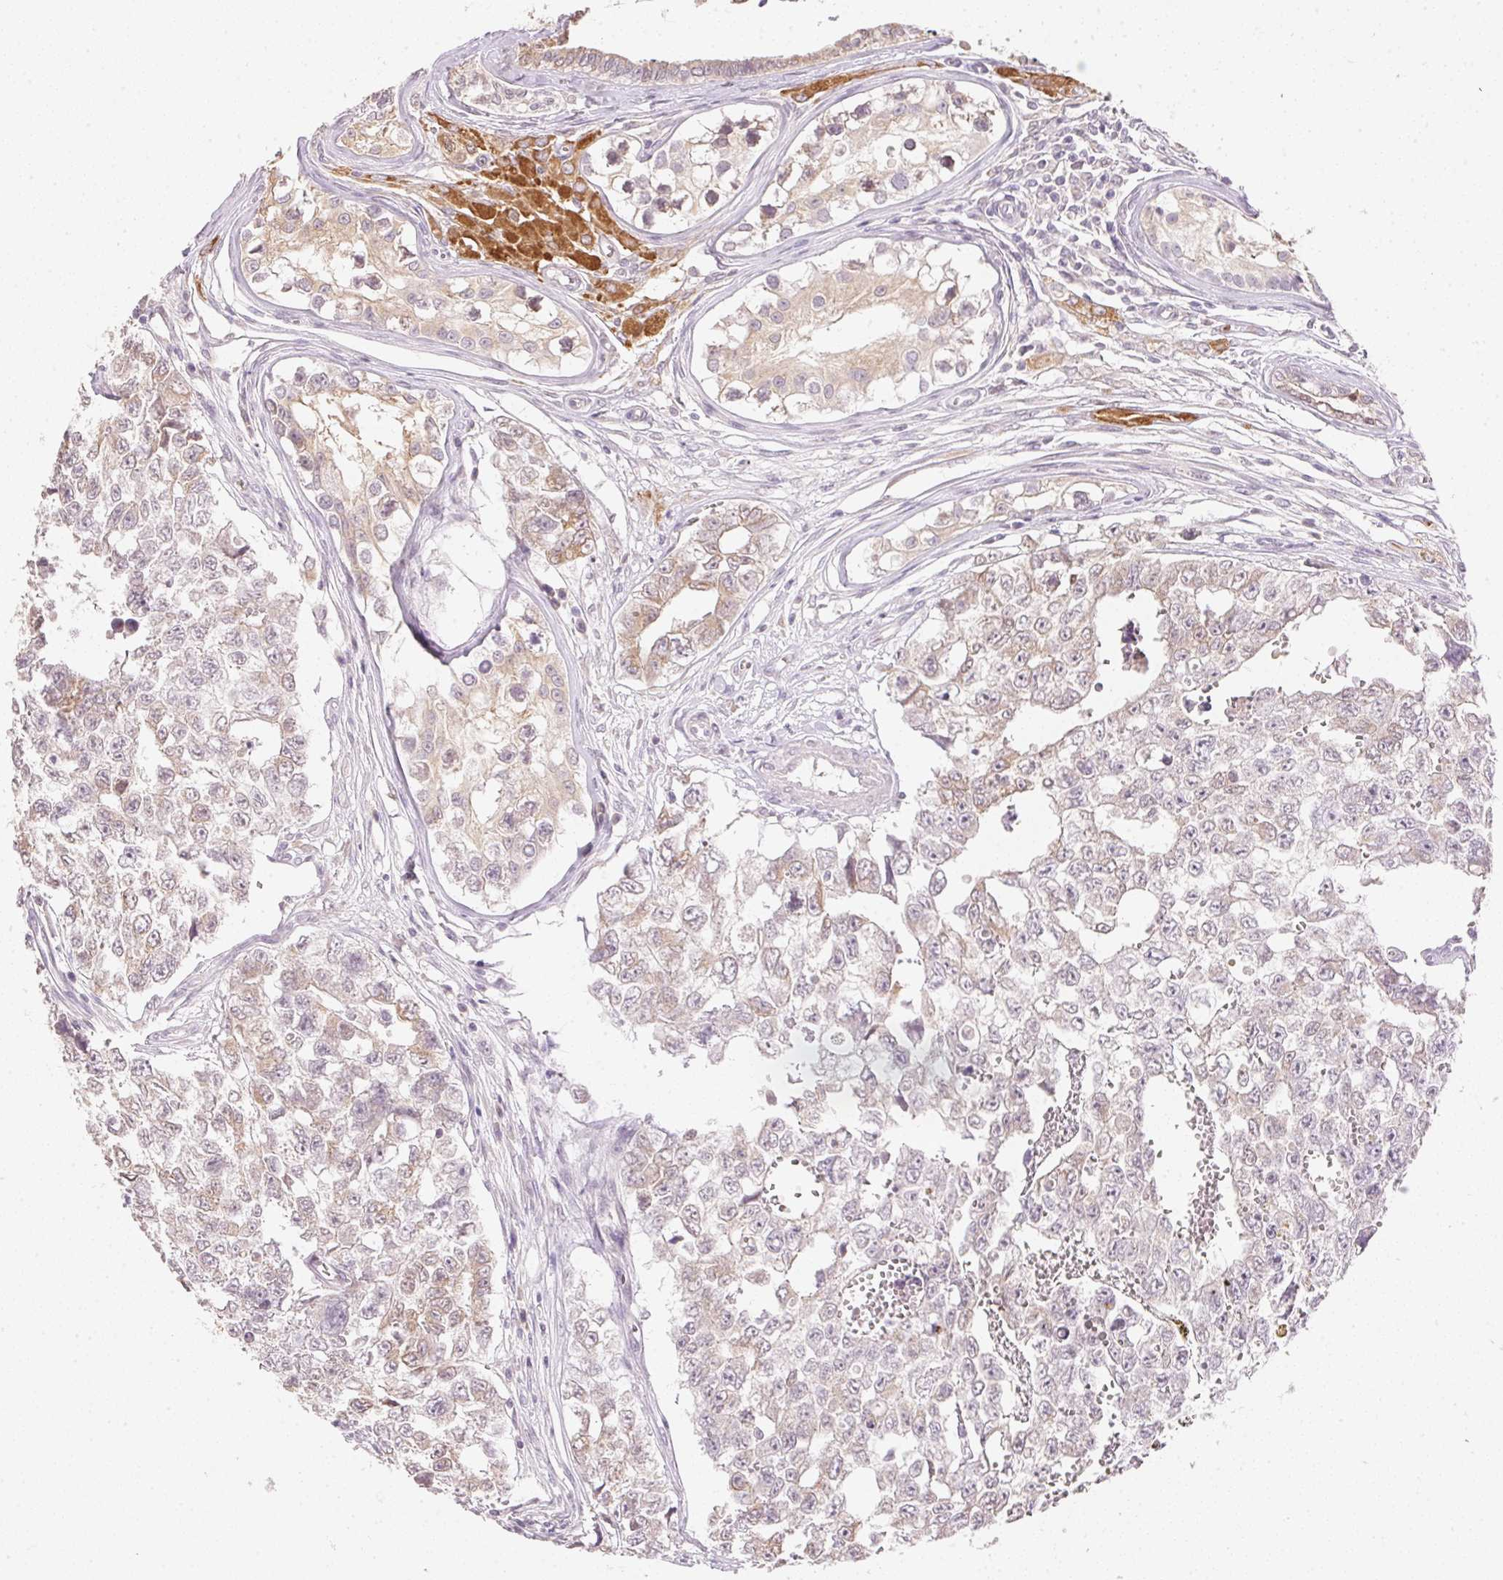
{"staining": {"intensity": "weak", "quantity": "<25%", "location": "cytoplasmic/membranous"}, "tissue": "testis cancer", "cell_type": "Tumor cells", "image_type": "cancer", "snomed": [{"axis": "morphology", "description": "Carcinoma, Embryonal, NOS"}, {"axis": "topography", "description": "Testis"}], "caption": "IHC micrograph of testis cancer (embryonal carcinoma) stained for a protein (brown), which shows no positivity in tumor cells. (DAB (3,3'-diaminobenzidine) immunohistochemistry with hematoxylin counter stain).", "gene": "DHCR24", "patient": {"sex": "male", "age": 18}}